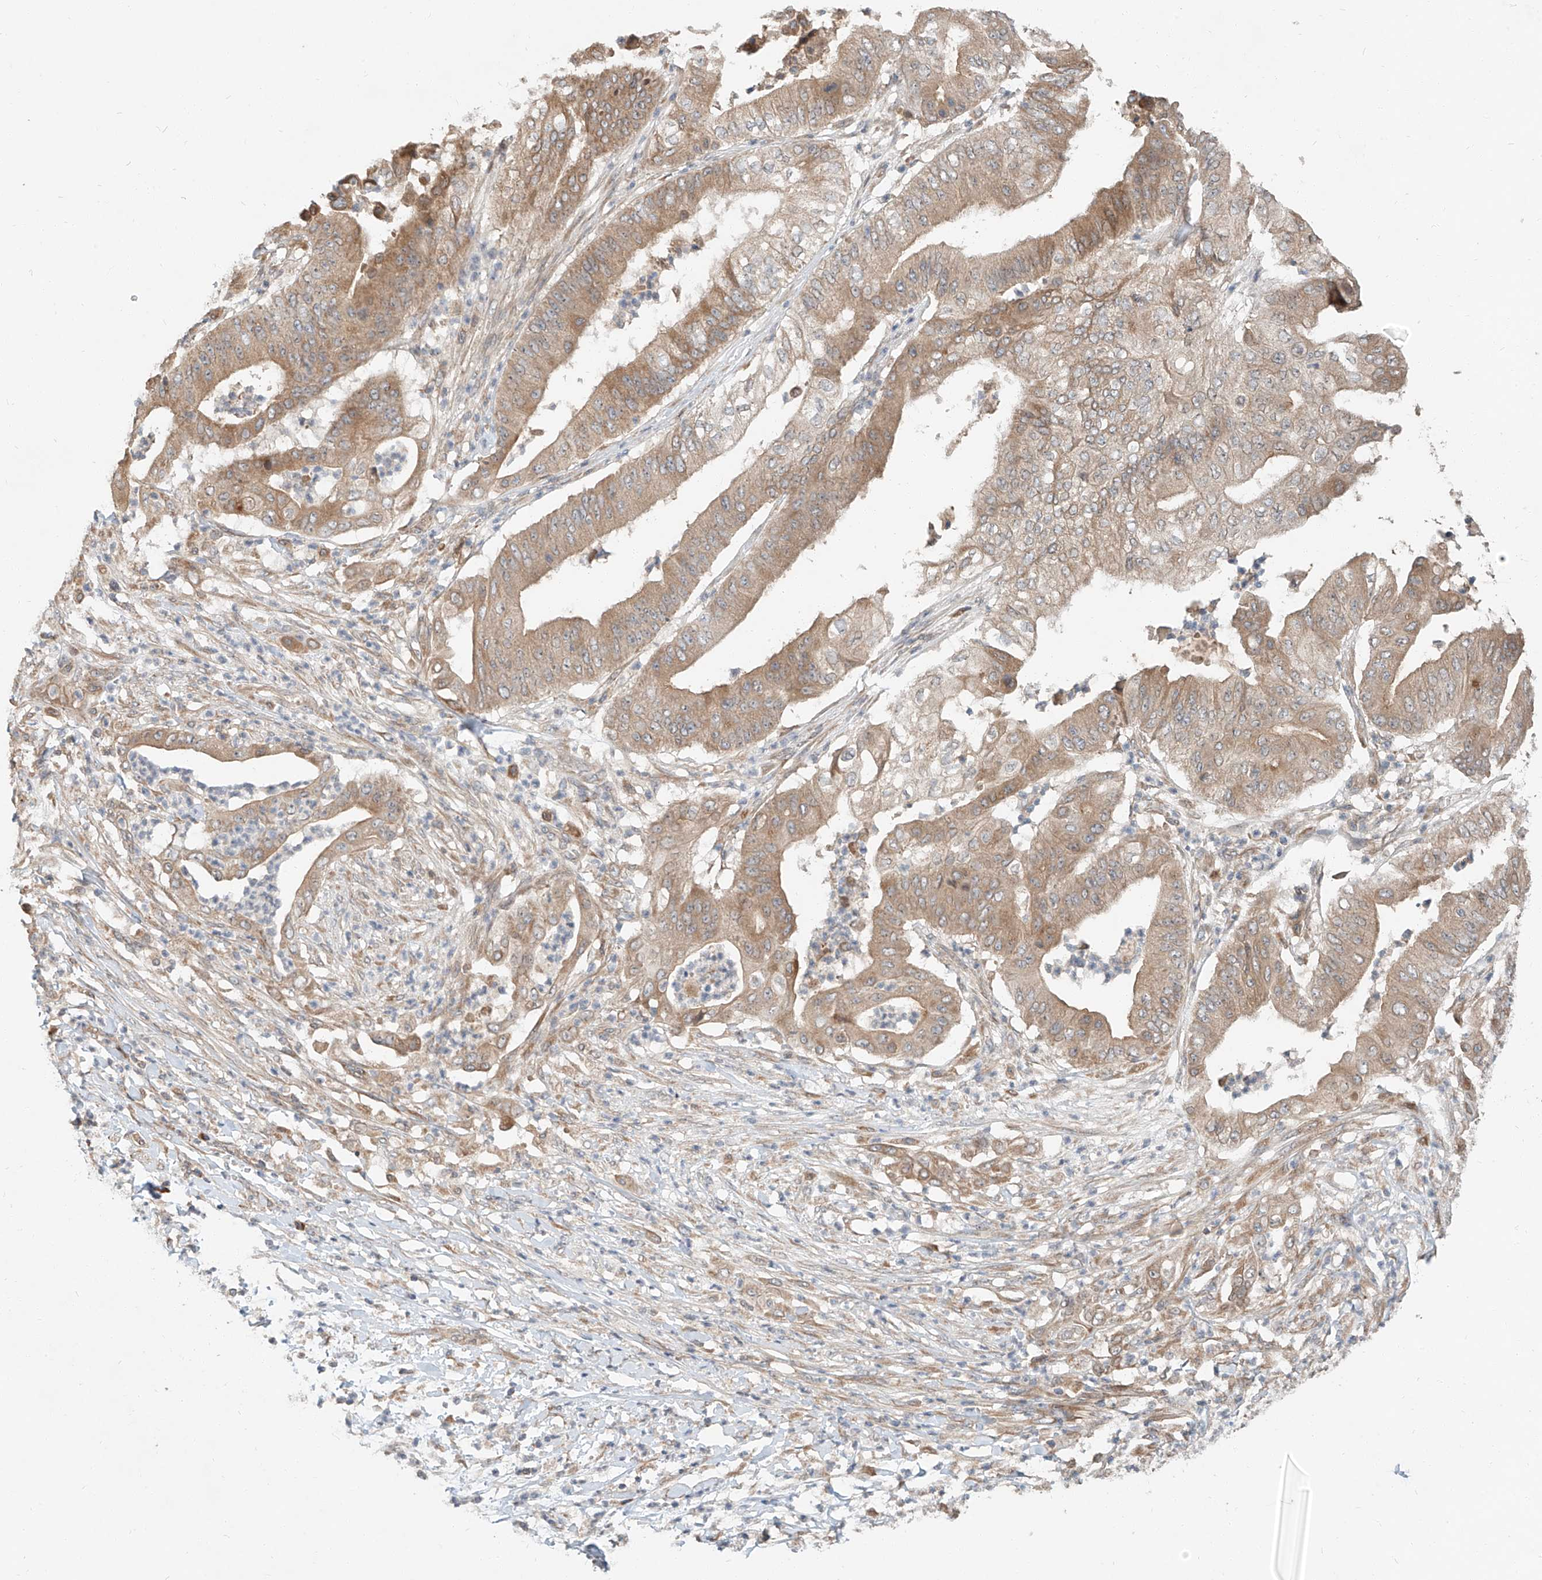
{"staining": {"intensity": "moderate", "quantity": ">75%", "location": "cytoplasmic/membranous"}, "tissue": "pancreatic cancer", "cell_type": "Tumor cells", "image_type": "cancer", "snomed": [{"axis": "morphology", "description": "Adenocarcinoma, NOS"}, {"axis": "topography", "description": "Pancreas"}], "caption": "Pancreatic cancer tissue displays moderate cytoplasmic/membranous positivity in about >75% of tumor cells Using DAB (3,3'-diaminobenzidine) (brown) and hematoxylin (blue) stains, captured at high magnification using brightfield microscopy.", "gene": "STX19", "patient": {"sex": "female", "age": 77}}